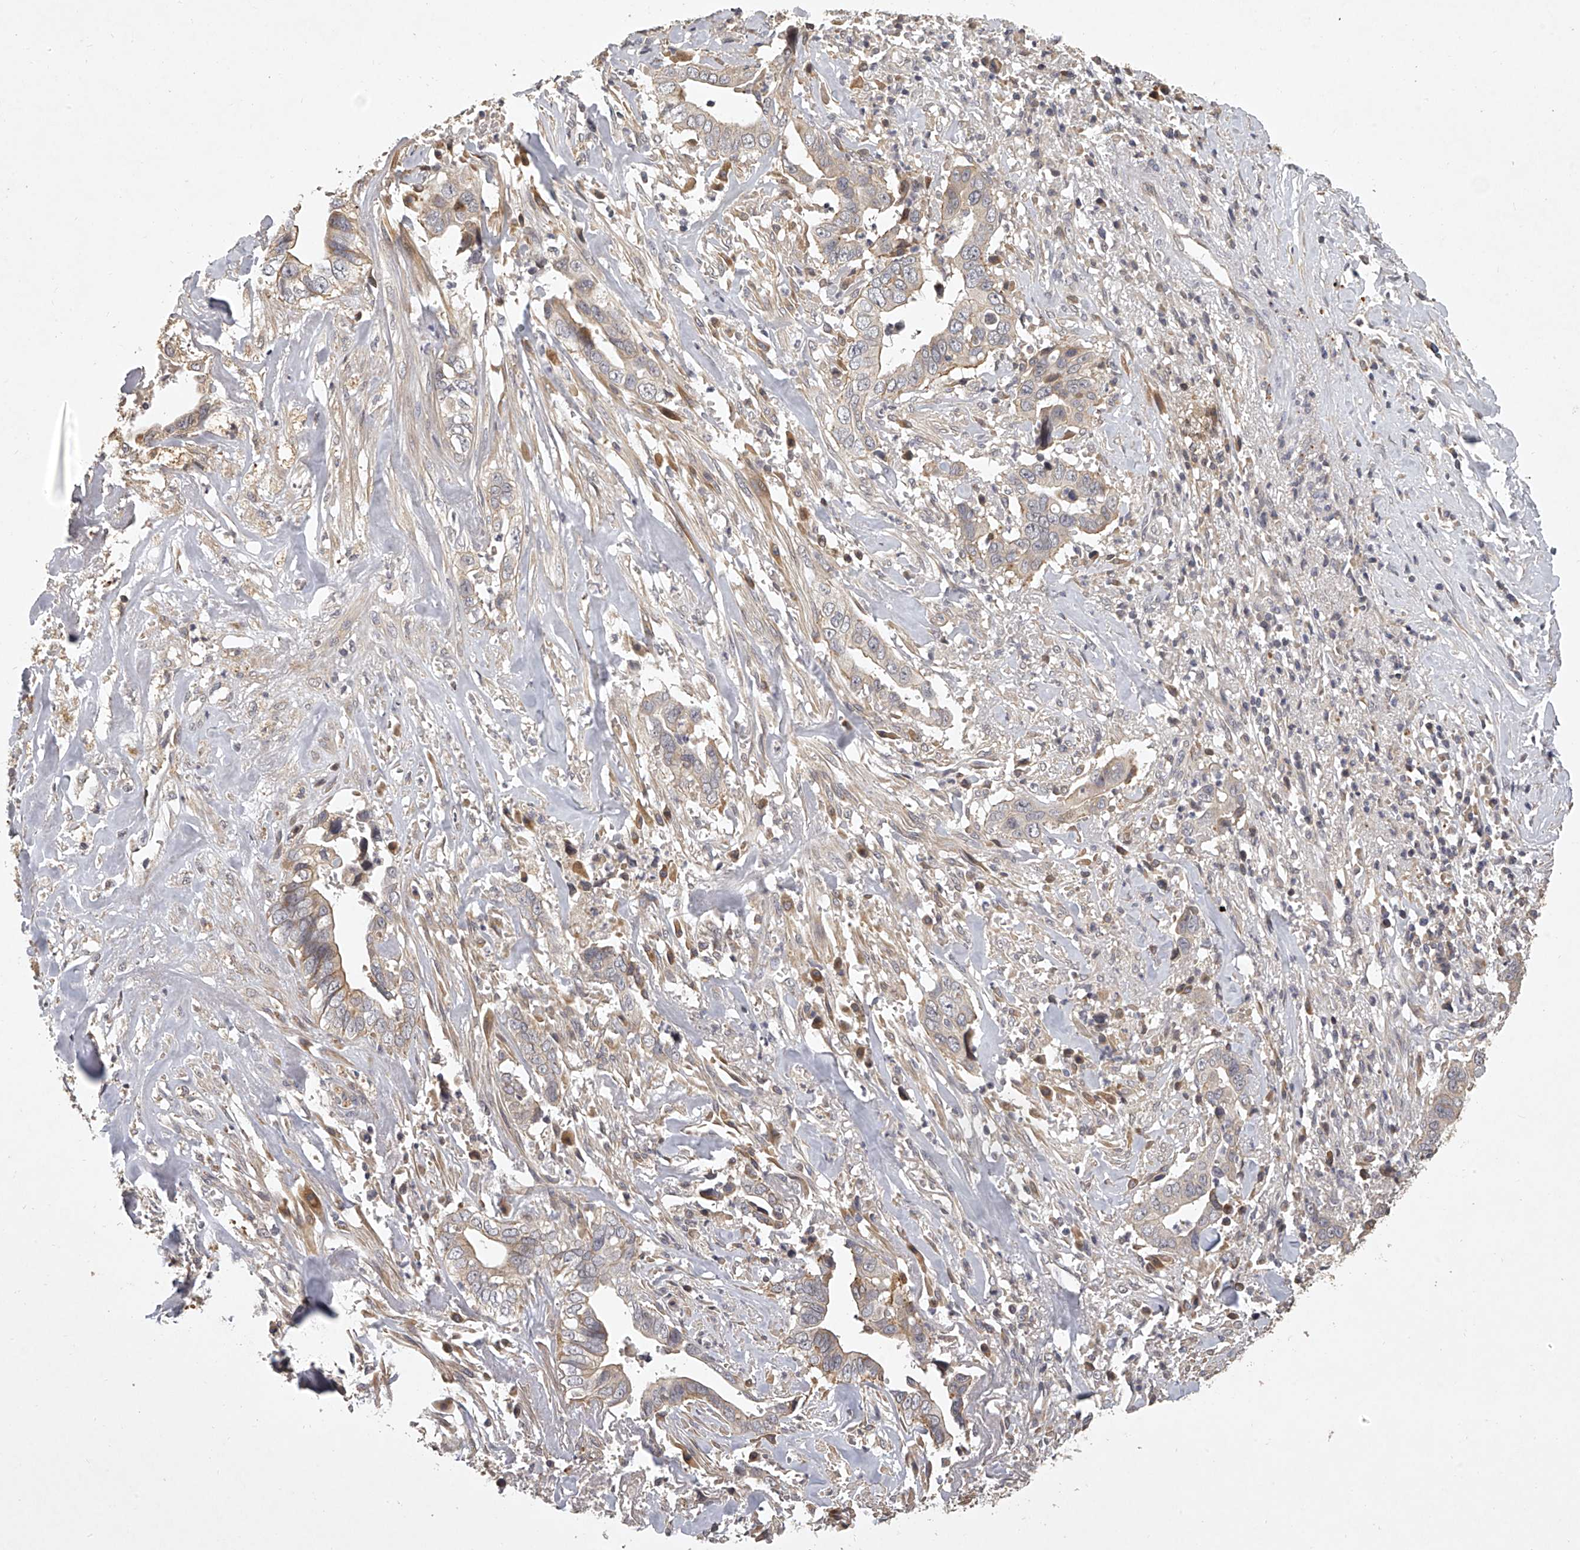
{"staining": {"intensity": "weak", "quantity": "25%-75%", "location": "cytoplasmic/membranous"}, "tissue": "liver cancer", "cell_type": "Tumor cells", "image_type": "cancer", "snomed": [{"axis": "morphology", "description": "Cholangiocarcinoma"}, {"axis": "topography", "description": "Liver"}], "caption": "Protein positivity by immunohistochemistry displays weak cytoplasmic/membranous staining in approximately 25%-75% of tumor cells in cholangiocarcinoma (liver).", "gene": "DOCK9", "patient": {"sex": "female", "age": 79}}